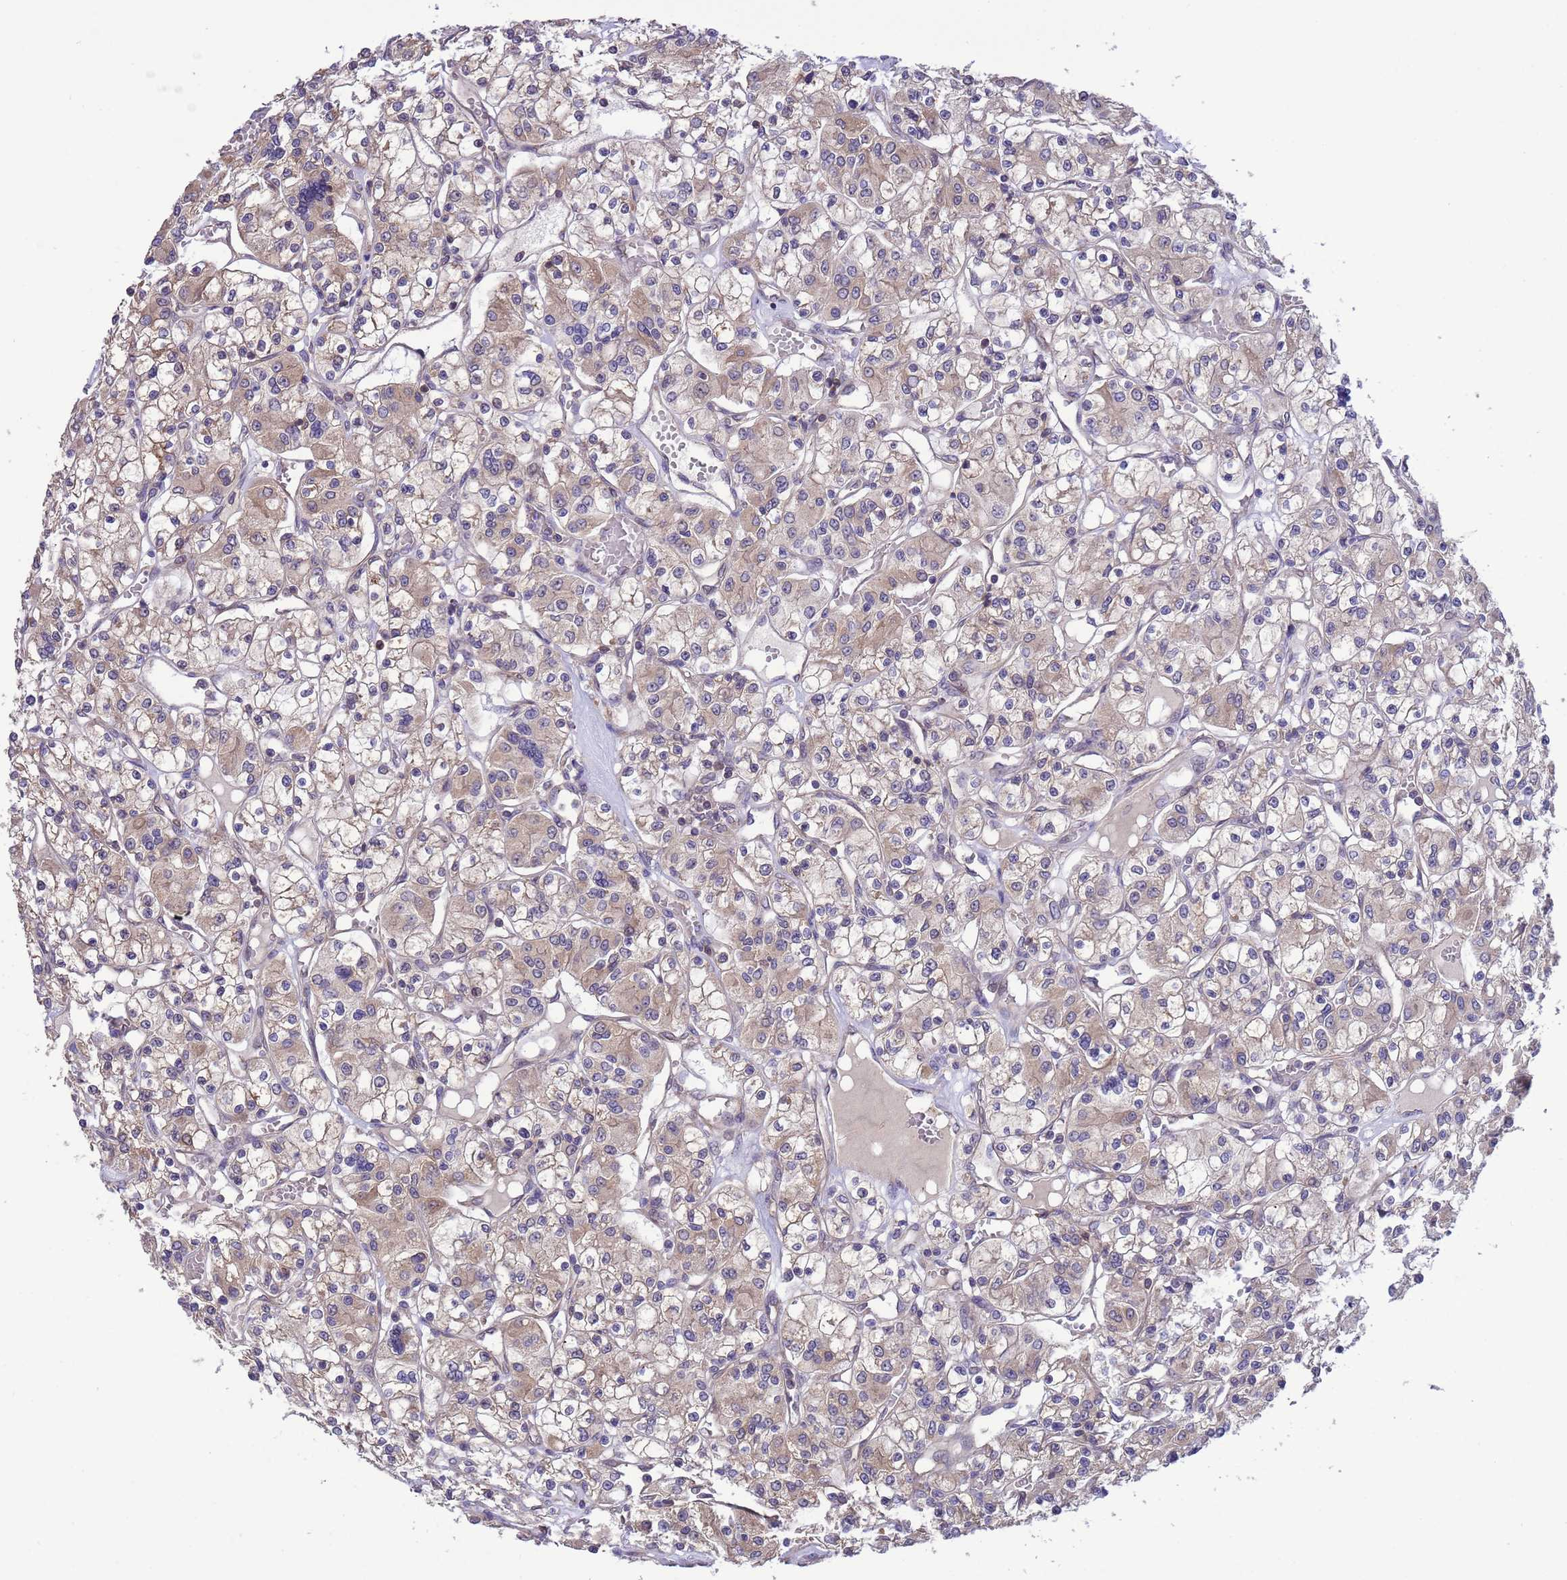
{"staining": {"intensity": "weak", "quantity": "<25%", "location": "cytoplasmic/membranous"}, "tissue": "renal cancer", "cell_type": "Tumor cells", "image_type": "cancer", "snomed": [{"axis": "morphology", "description": "Adenocarcinoma, NOS"}, {"axis": "topography", "description": "Kidney"}], "caption": "Tumor cells show no significant protein positivity in renal cancer.", "gene": "GJA10", "patient": {"sex": "female", "age": 59}}